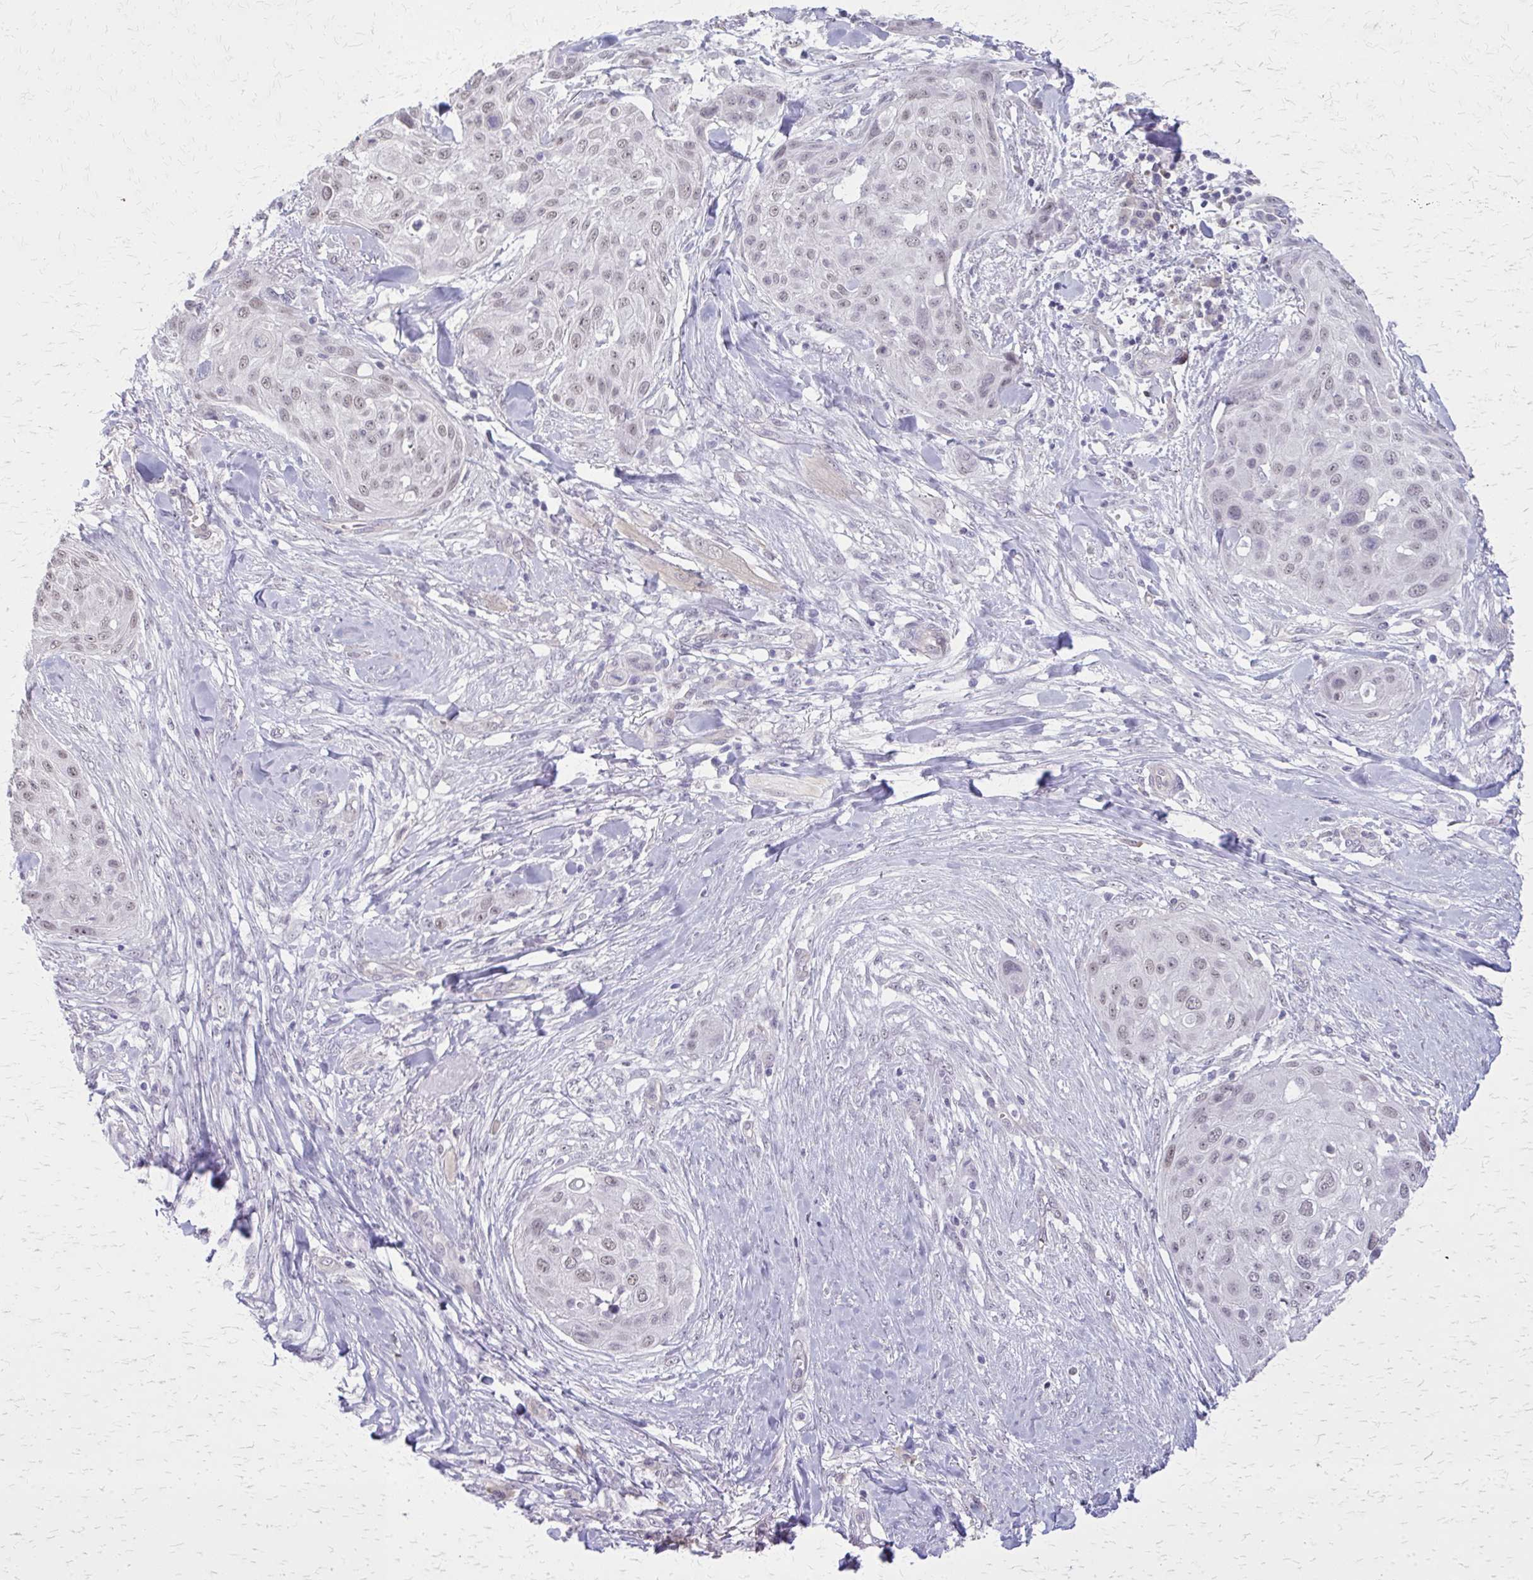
{"staining": {"intensity": "negative", "quantity": "none", "location": "none"}, "tissue": "skin cancer", "cell_type": "Tumor cells", "image_type": "cancer", "snomed": [{"axis": "morphology", "description": "Squamous cell carcinoma, NOS"}, {"axis": "topography", "description": "Skin"}], "caption": "Protein analysis of skin cancer (squamous cell carcinoma) displays no significant staining in tumor cells.", "gene": "PLCB1", "patient": {"sex": "female", "age": 87}}